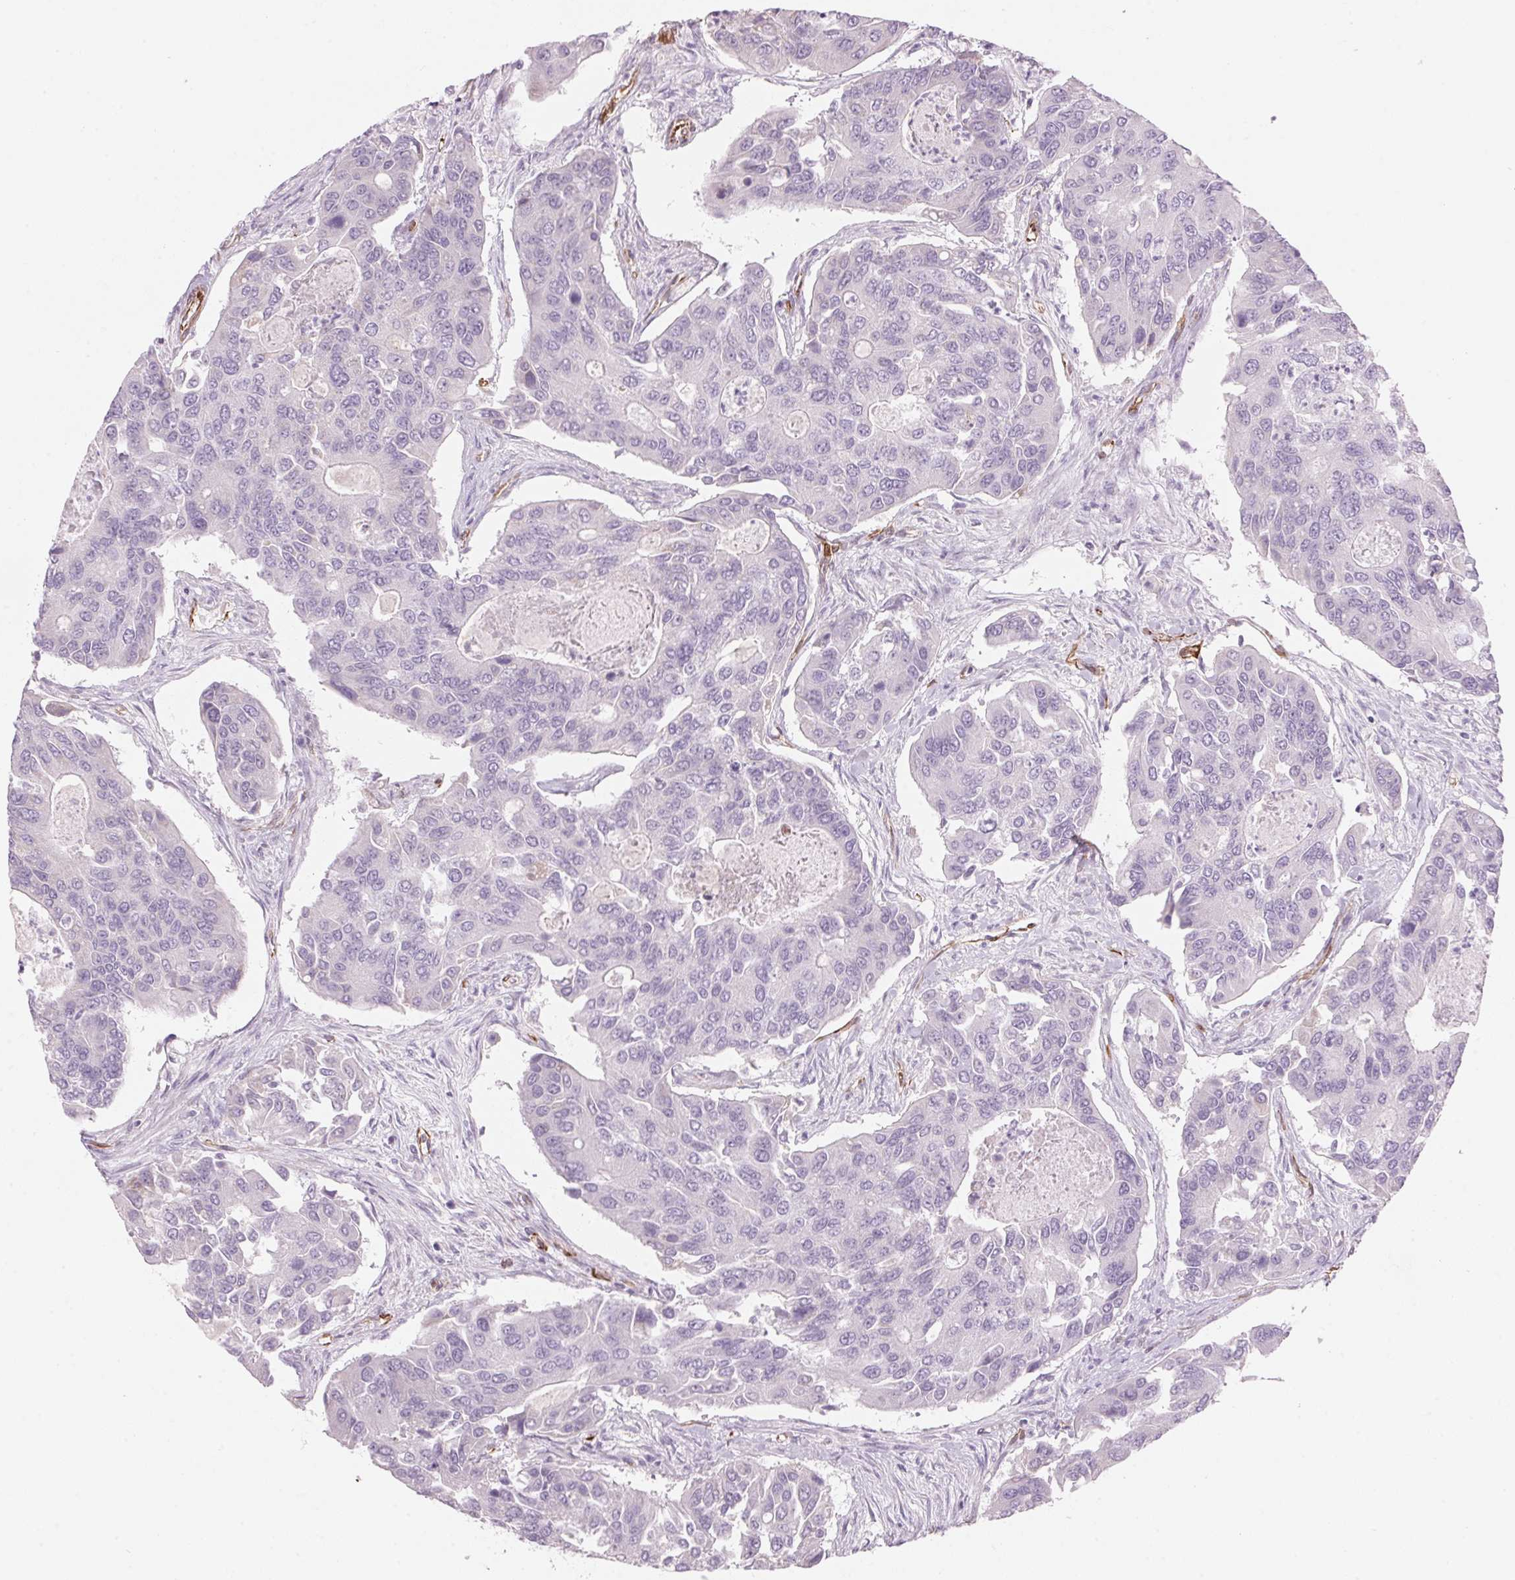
{"staining": {"intensity": "negative", "quantity": "none", "location": "none"}, "tissue": "colorectal cancer", "cell_type": "Tumor cells", "image_type": "cancer", "snomed": [{"axis": "morphology", "description": "Adenocarcinoma, NOS"}, {"axis": "topography", "description": "Colon"}], "caption": "DAB (3,3'-diaminobenzidine) immunohistochemical staining of adenocarcinoma (colorectal) demonstrates no significant expression in tumor cells.", "gene": "CLPS", "patient": {"sex": "female", "age": 67}}